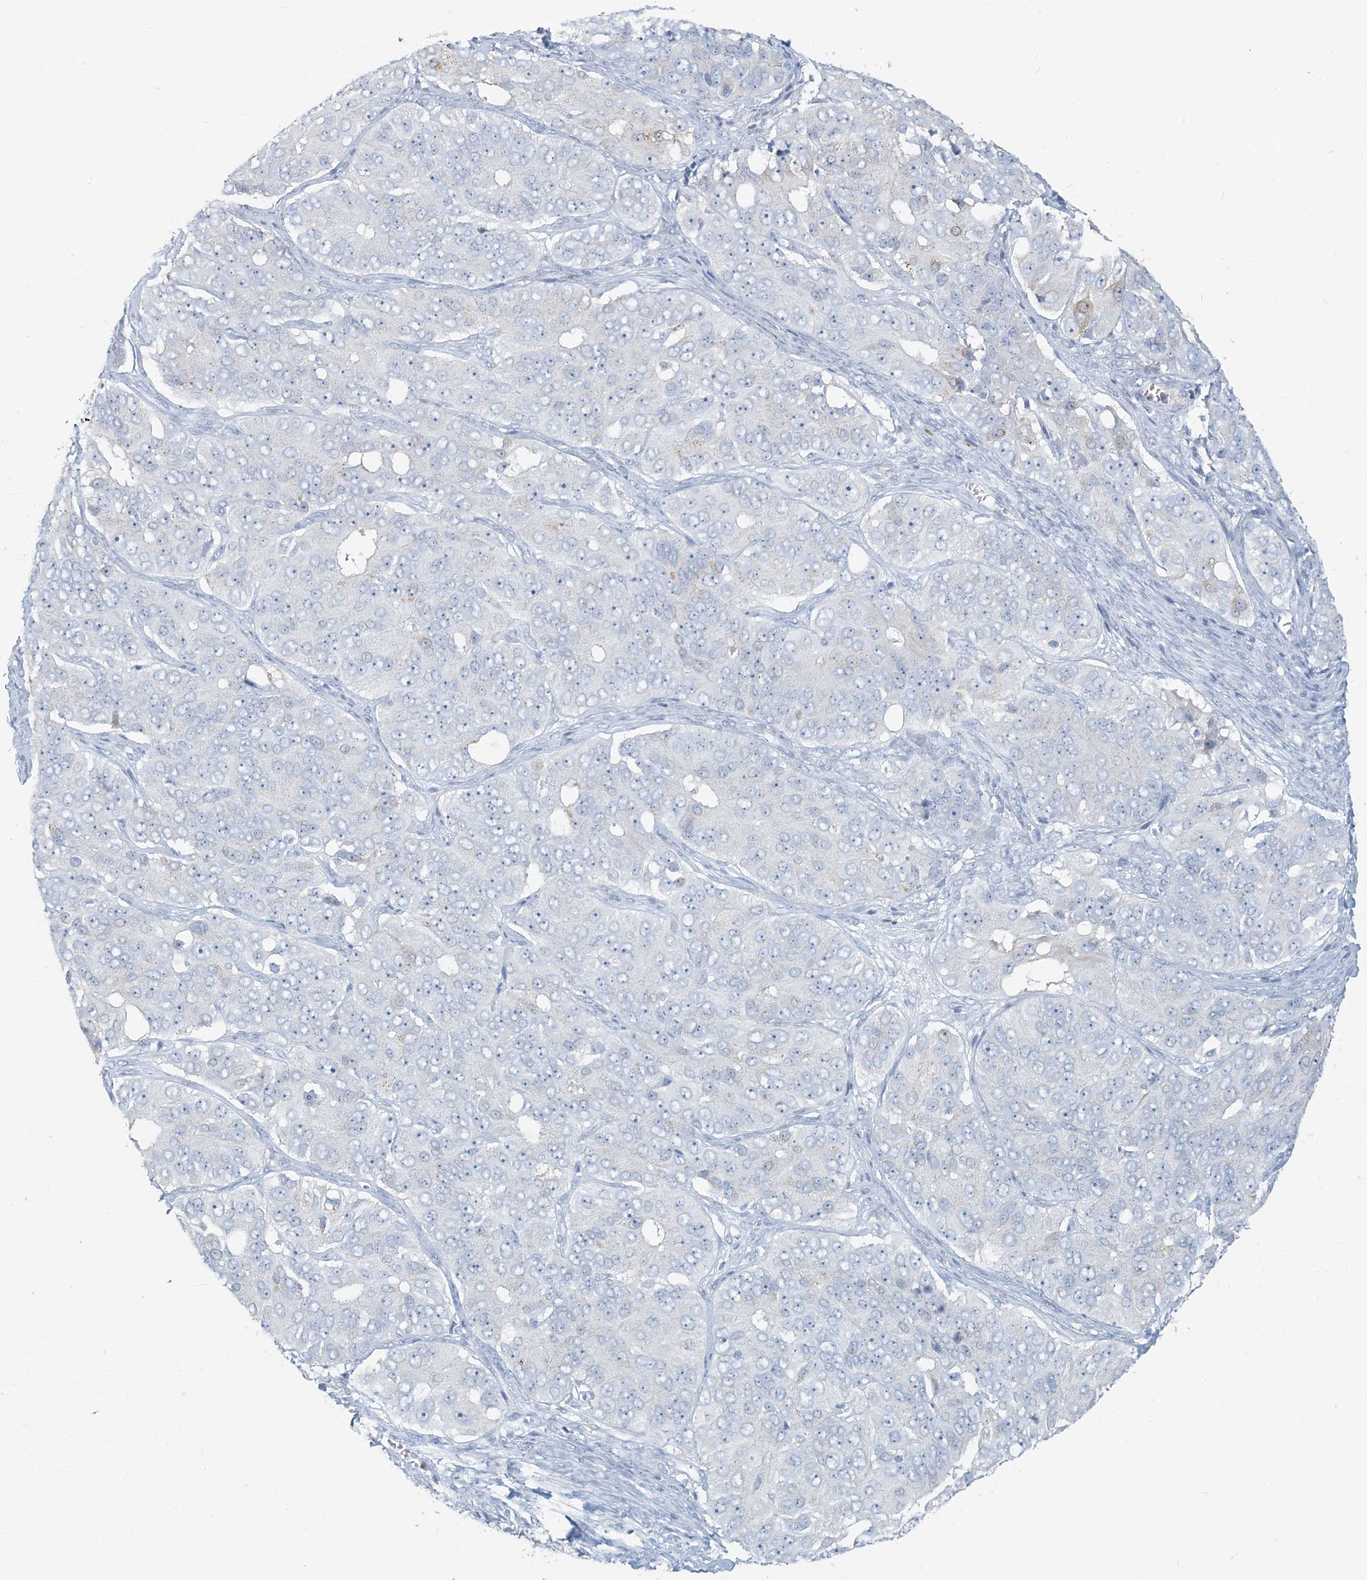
{"staining": {"intensity": "negative", "quantity": "none", "location": "none"}, "tissue": "ovarian cancer", "cell_type": "Tumor cells", "image_type": "cancer", "snomed": [{"axis": "morphology", "description": "Carcinoma, endometroid"}, {"axis": "topography", "description": "Ovary"}], "caption": "Immunohistochemistry (IHC) micrograph of neoplastic tissue: human ovarian cancer stained with DAB (3,3'-diaminobenzidine) displays no significant protein expression in tumor cells.", "gene": "SCML1", "patient": {"sex": "female", "age": 51}}